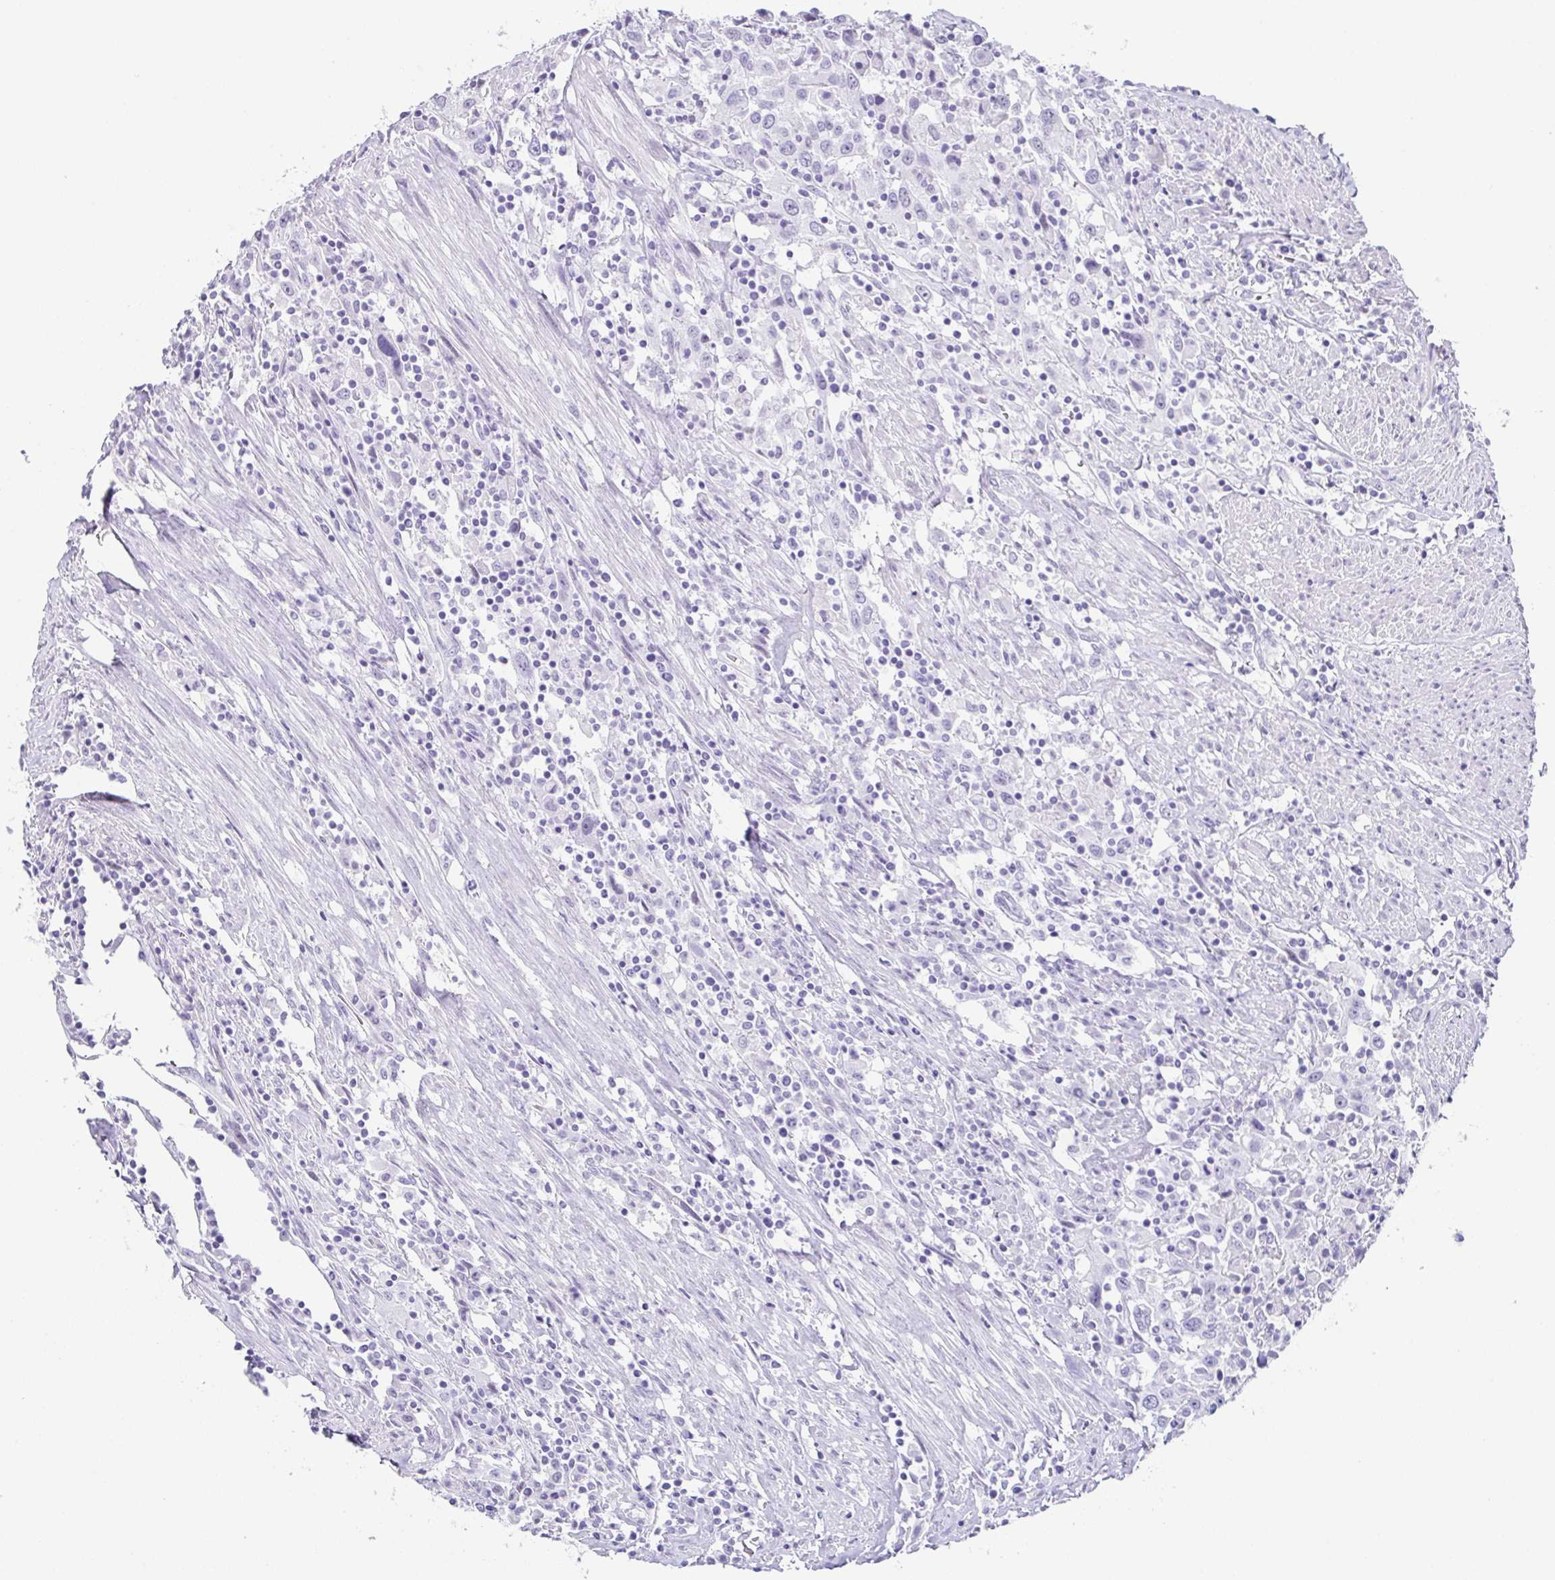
{"staining": {"intensity": "negative", "quantity": "none", "location": "none"}, "tissue": "urothelial cancer", "cell_type": "Tumor cells", "image_type": "cancer", "snomed": [{"axis": "morphology", "description": "Urothelial carcinoma, High grade"}, {"axis": "topography", "description": "Urinary bladder"}], "caption": "Image shows no significant protein staining in tumor cells of urothelial carcinoma (high-grade).", "gene": "ESX1", "patient": {"sex": "male", "age": 61}}